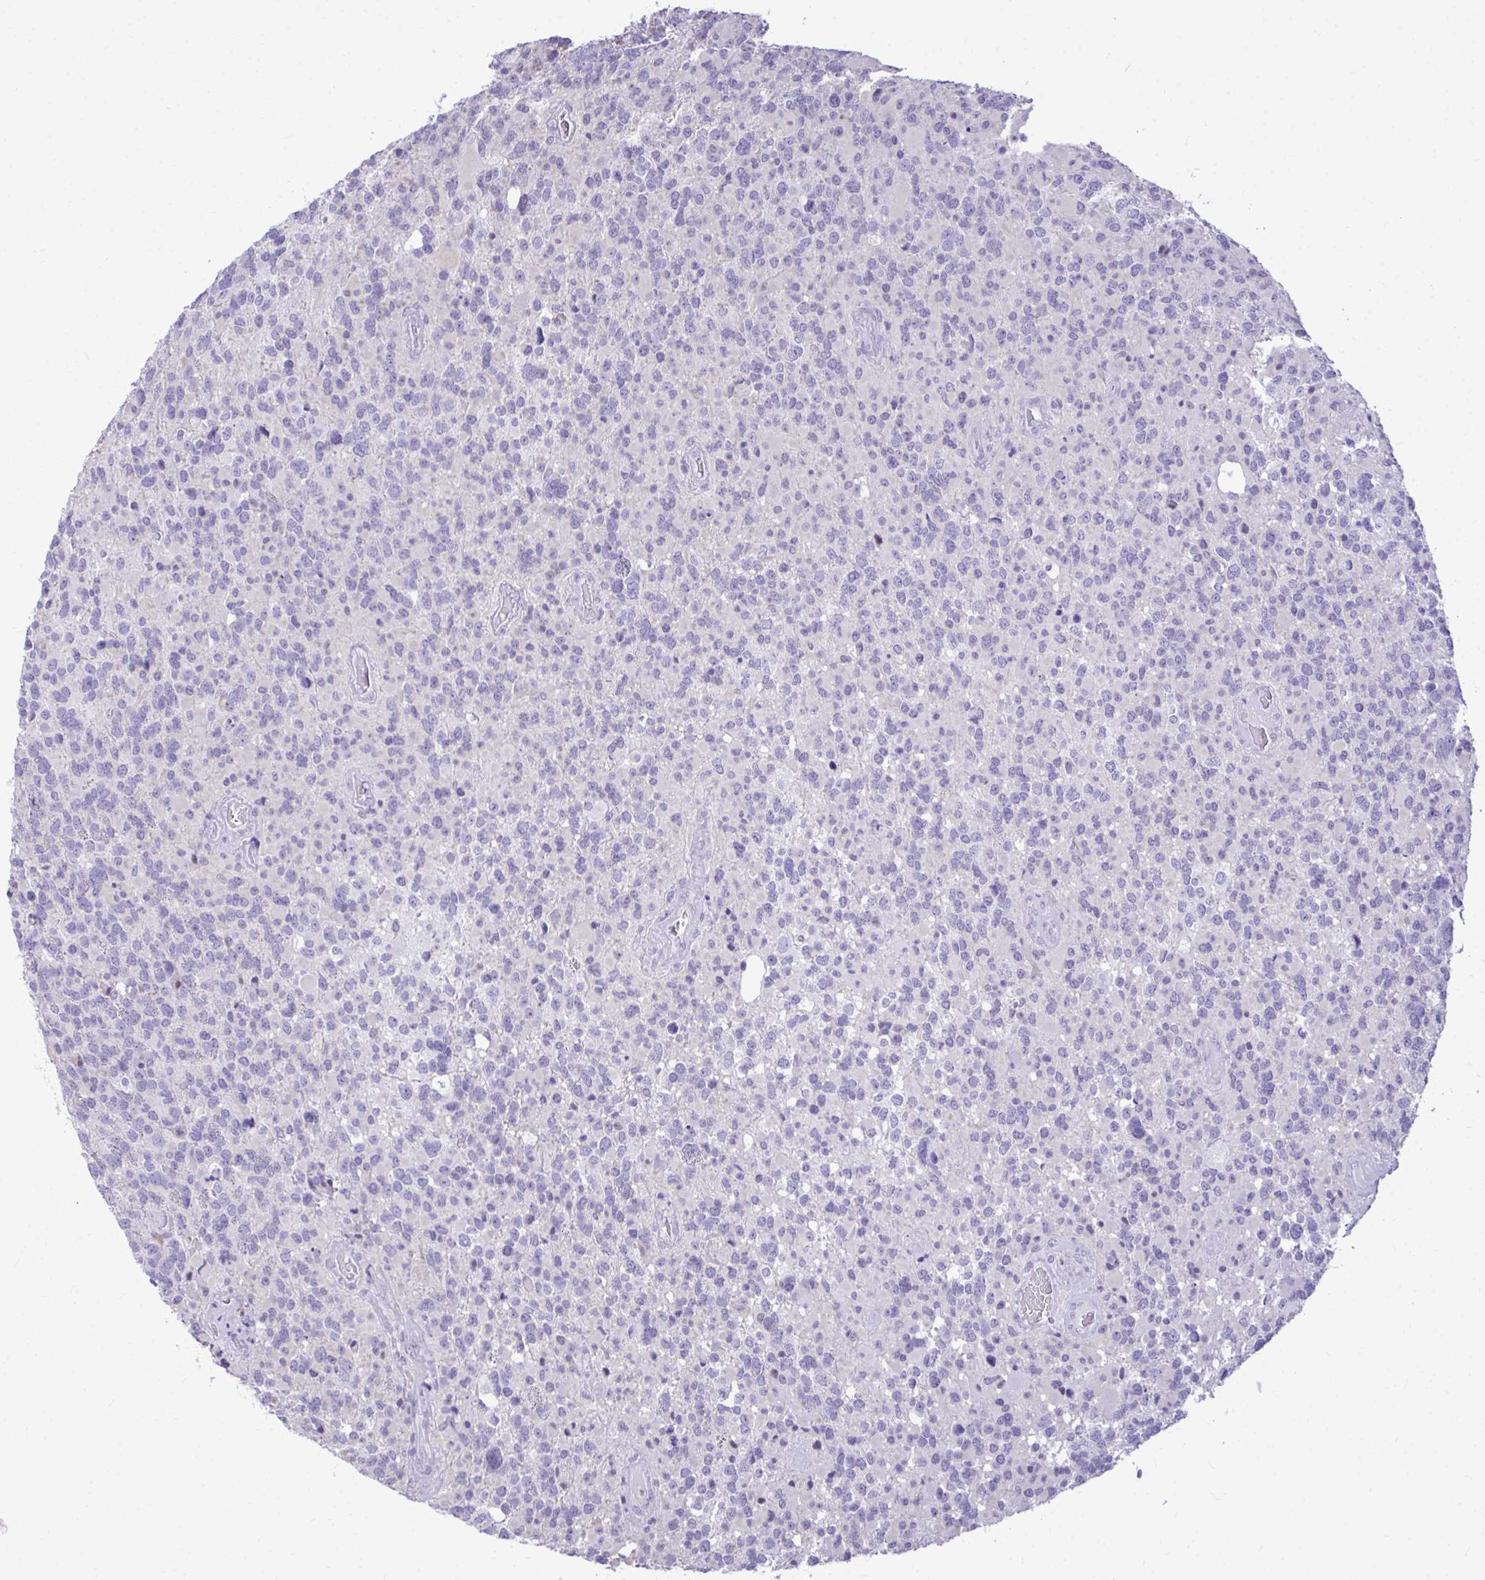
{"staining": {"intensity": "negative", "quantity": "none", "location": "none"}, "tissue": "glioma", "cell_type": "Tumor cells", "image_type": "cancer", "snomed": [{"axis": "morphology", "description": "Glioma, malignant, High grade"}, {"axis": "topography", "description": "Brain"}], "caption": "This micrograph is of glioma stained with IHC to label a protein in brown with the nuclei are counter-stained blue. There is no expression in tumor cells.", "gene": "EID3", "patient": {"sex": "female", "age": 40}}